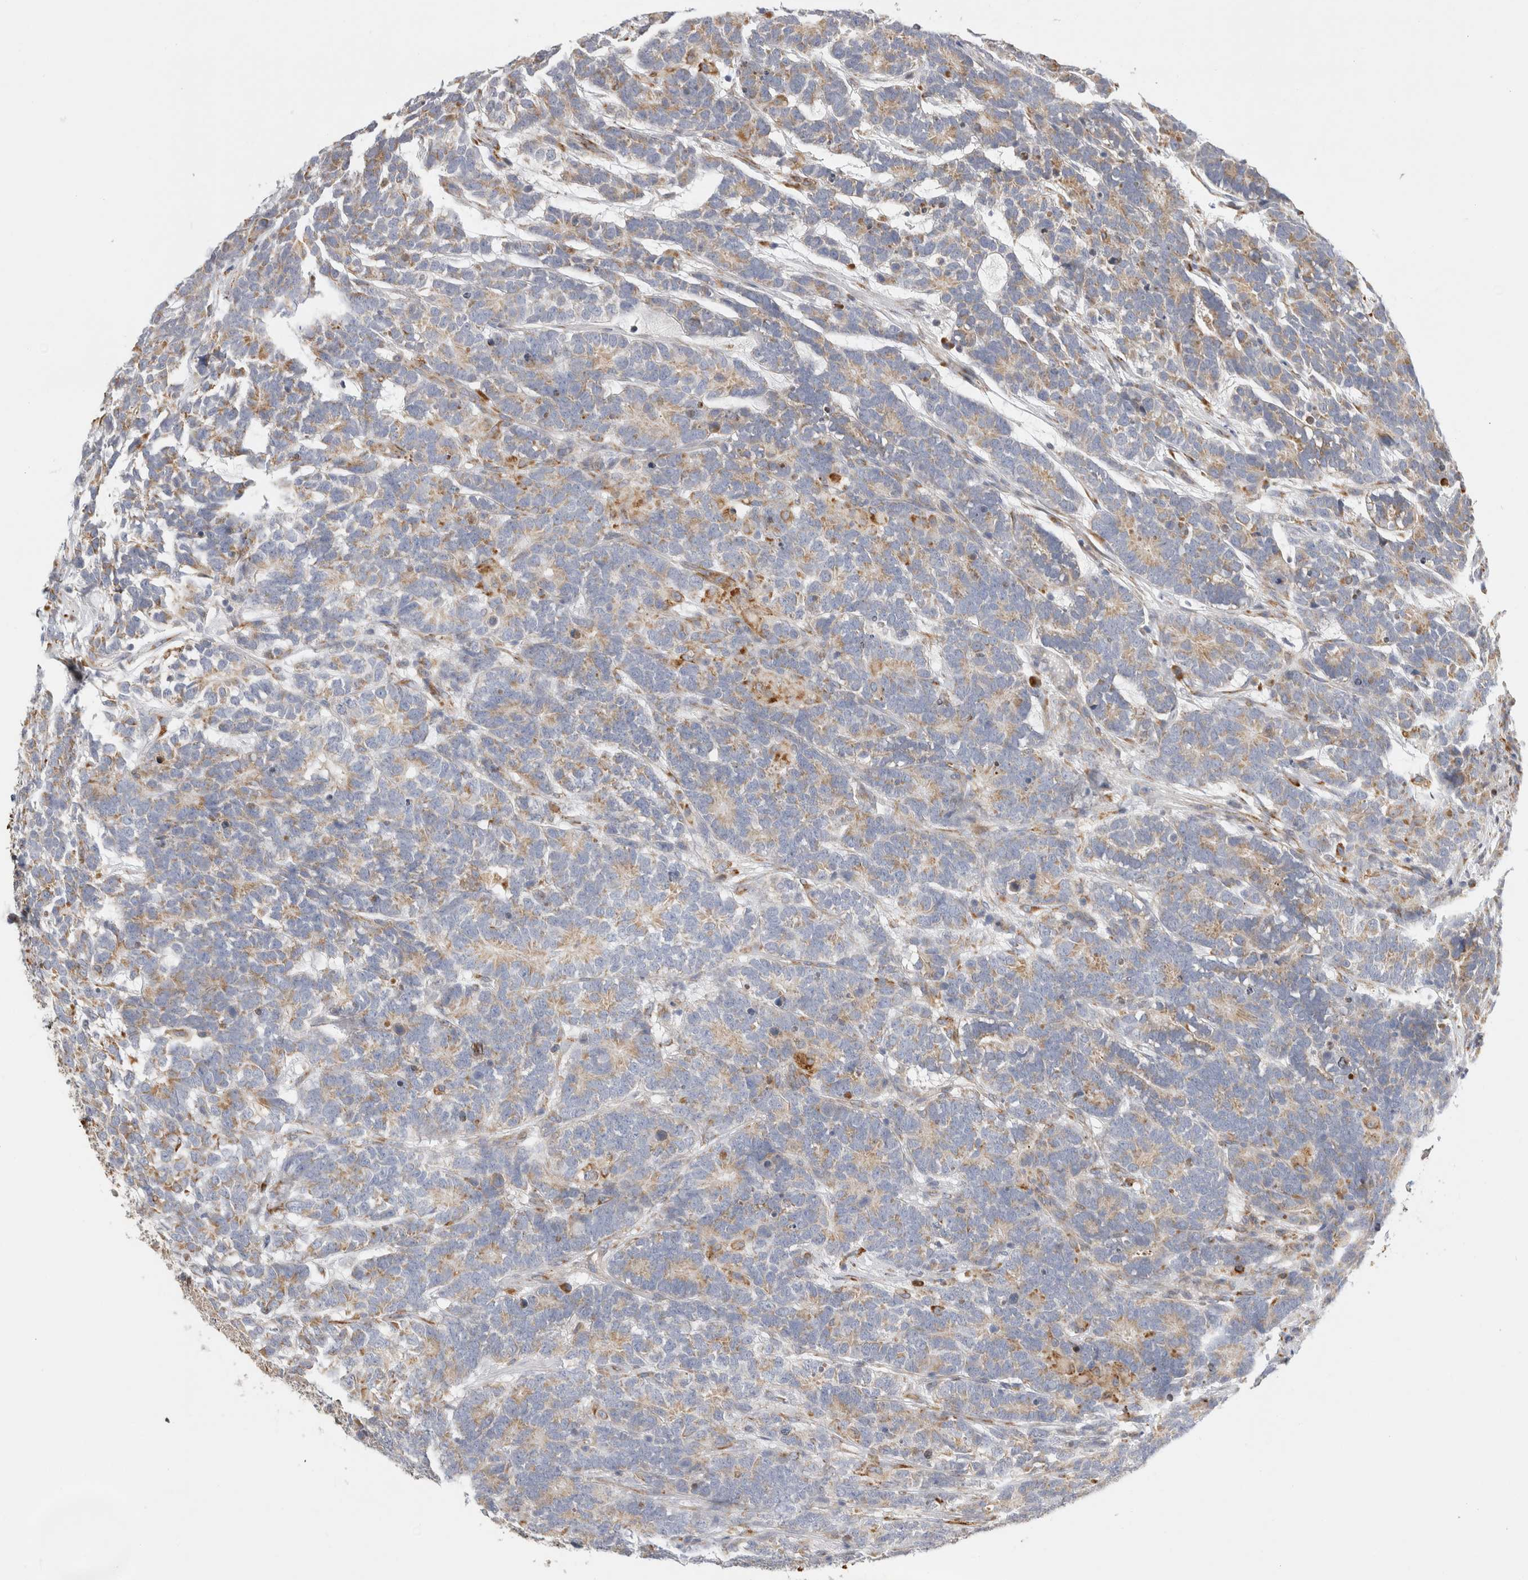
{"staining": {"intensity": "moderate", "quantity": "<25%", "location": "cytoplasmic/membranous"}, "tissue": "testis cancer", "cell_type": "Tumor cells", "image_type": "cancer", "snomed": [{"axis": "morphology", "description": "Carcinoma, Embryonal, NOS"}, {"axis": "topography", "description": "Testis"}], "caption": "This image demonstrates testis embryonal carcinoma stained with immunohistochemistry to label a protein in brown. The cytoplasmic/membranous of tumor cells show moderate positivity for the protein. Nuclei are counter-stained blue.", "gene": "RPN2", "patient": {"sex": "male", "age": 26}}